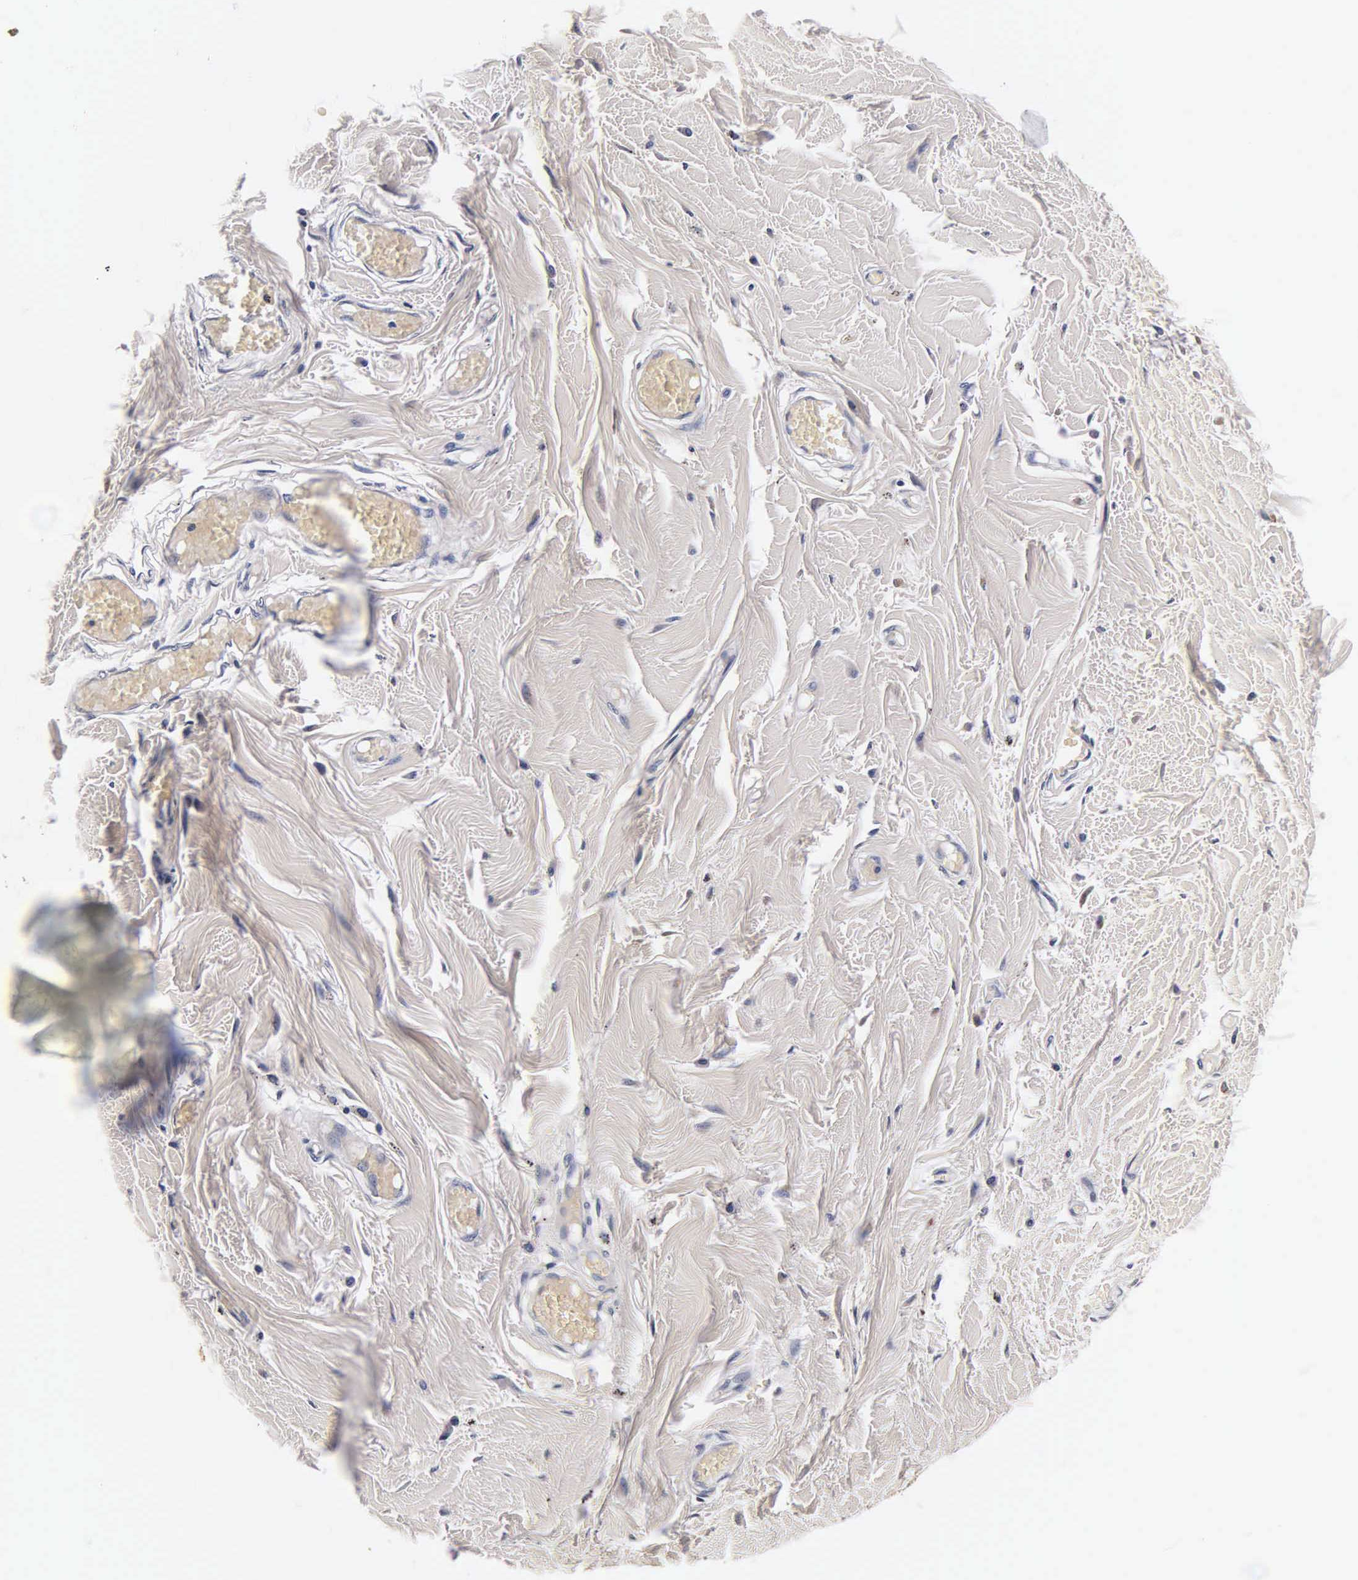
{"staining": {"intensity": "negative", "quantity": "none", "location": "none"}, "tissue": "adipose tissue", "cell_type": "Adipocytes", "image_type": "normal", "snomed": [{"axis": "morphology", "description": "Normal tissue, NOS"}, {"axis": "morphology", "description": "Sarcoma, NOS"}, {"axis": "topography", "description": "Skin"}, {"axis": "topography", "description": "Soft tissue"}], "caption": "A high-resolution photomicrograph shows immunohistochemistry (IHC) staining of benign adipose tissue, which displays no significant expression in adipocytes.", "gene": "ENO2", "patient": {"sex": "female", "age": 51}}